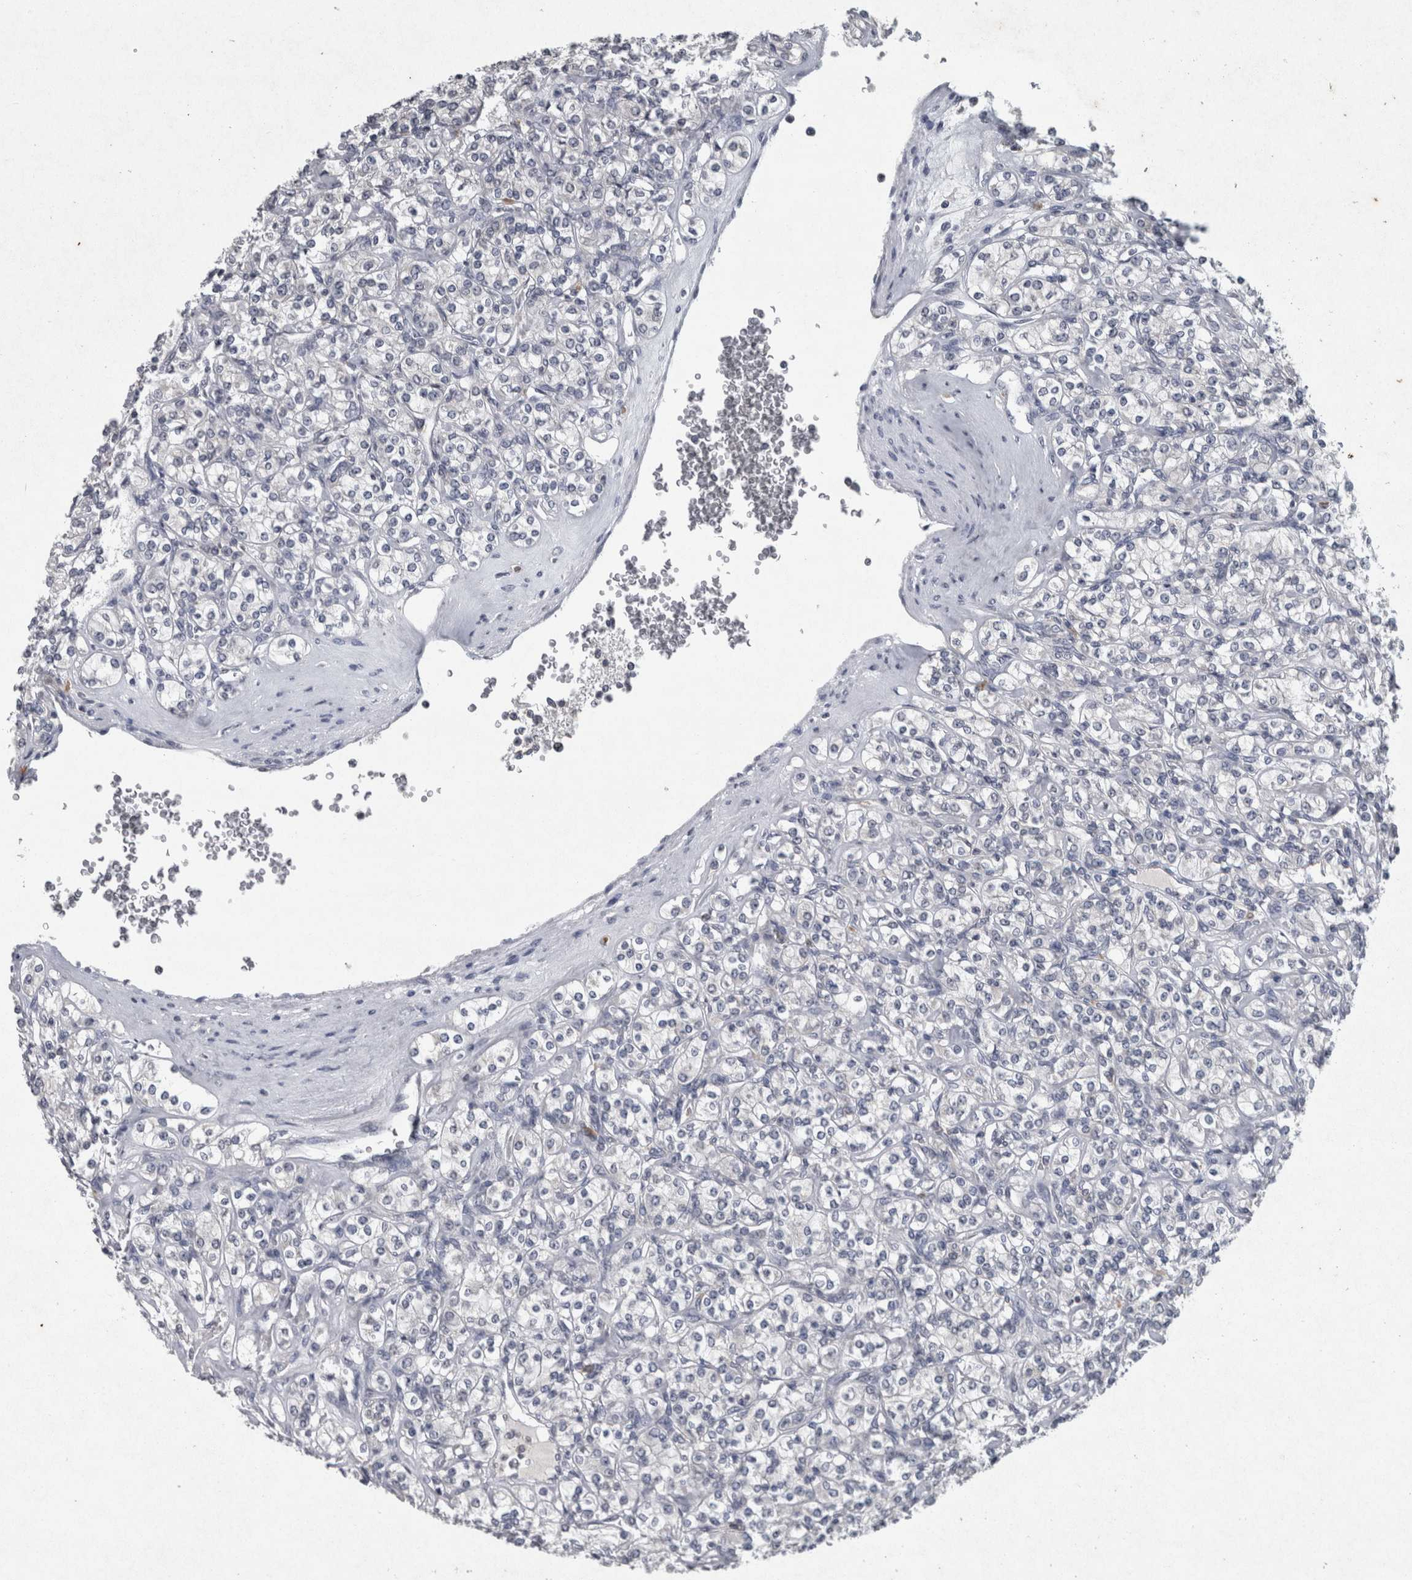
{"staining": {"intensity": "negative", "quantity": "none", "location": "none"}, "tissue": "renal cancer", "cell_type": "Tumor cells", "image_type": "cancer", "snomed": [{"axis": "morphology", "description": "Adenocarcinoma, NOS"}, {"axis": "topography", "description": "Kidney"}], "caption": "An immunohistochemistry micrograph of adenocarcinoma (renal) is shown. There is no staining in tumor cells of adenocarcinoma (renal).", "gene": "WNT7A", "patient": {"sex": "male", "age": 77}}